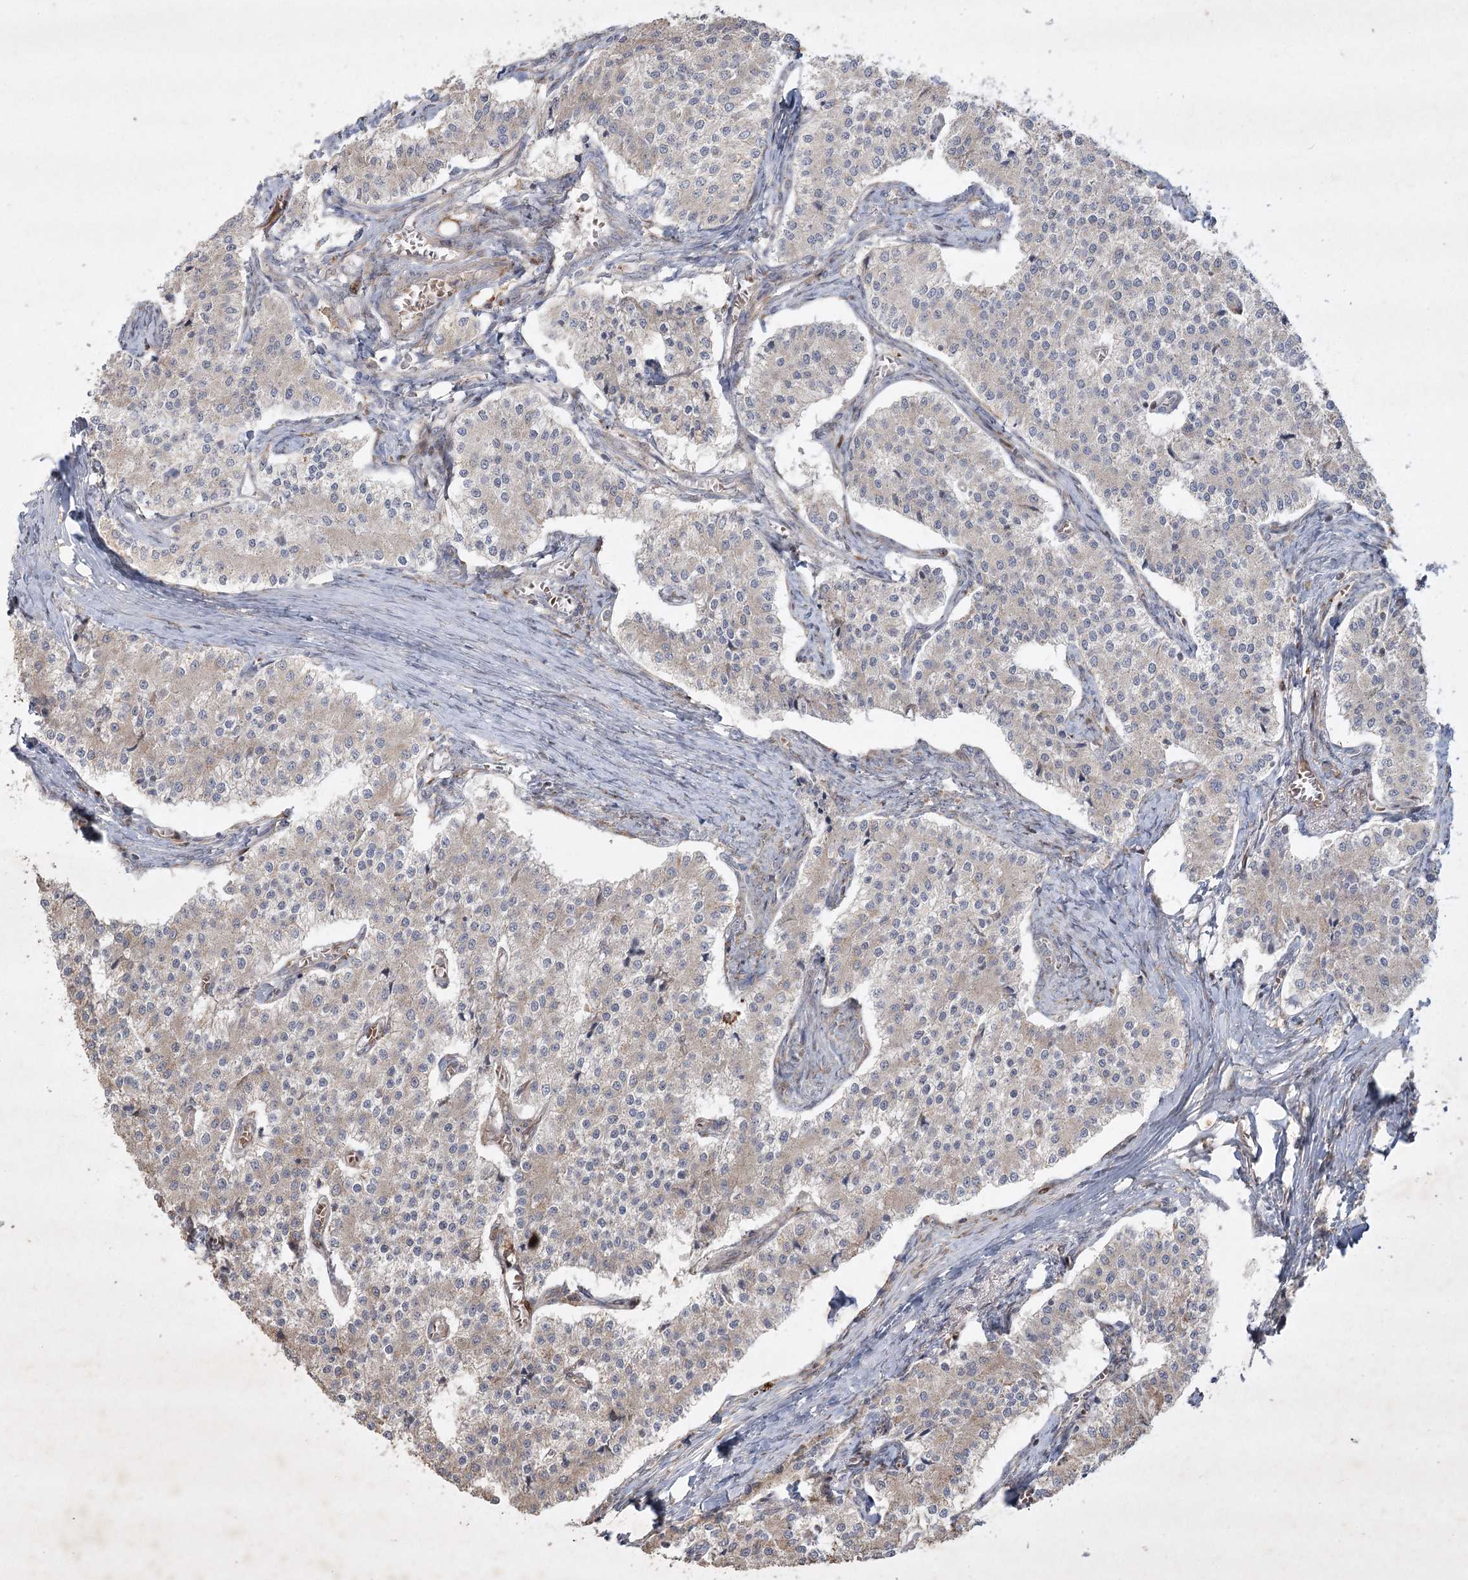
{"staining": {"intensity": "weak", "quantity": "<25%", "location": "cytoplasmic/membranous"}, "tissue": "carcinoid", "cell_type": "Tumor cells", "image_type": "cancer", "snomed": [{"axis": "morphology", "description": "Carcinoid, malignant, NOS"}, {"axis": "topography", "description": "Colon"}], "caption": "IHC of carcinoid exhibits no staining in tumor cells.", "gene": "KBTBD4", "patient": {"sex": "female", "age": 52}}